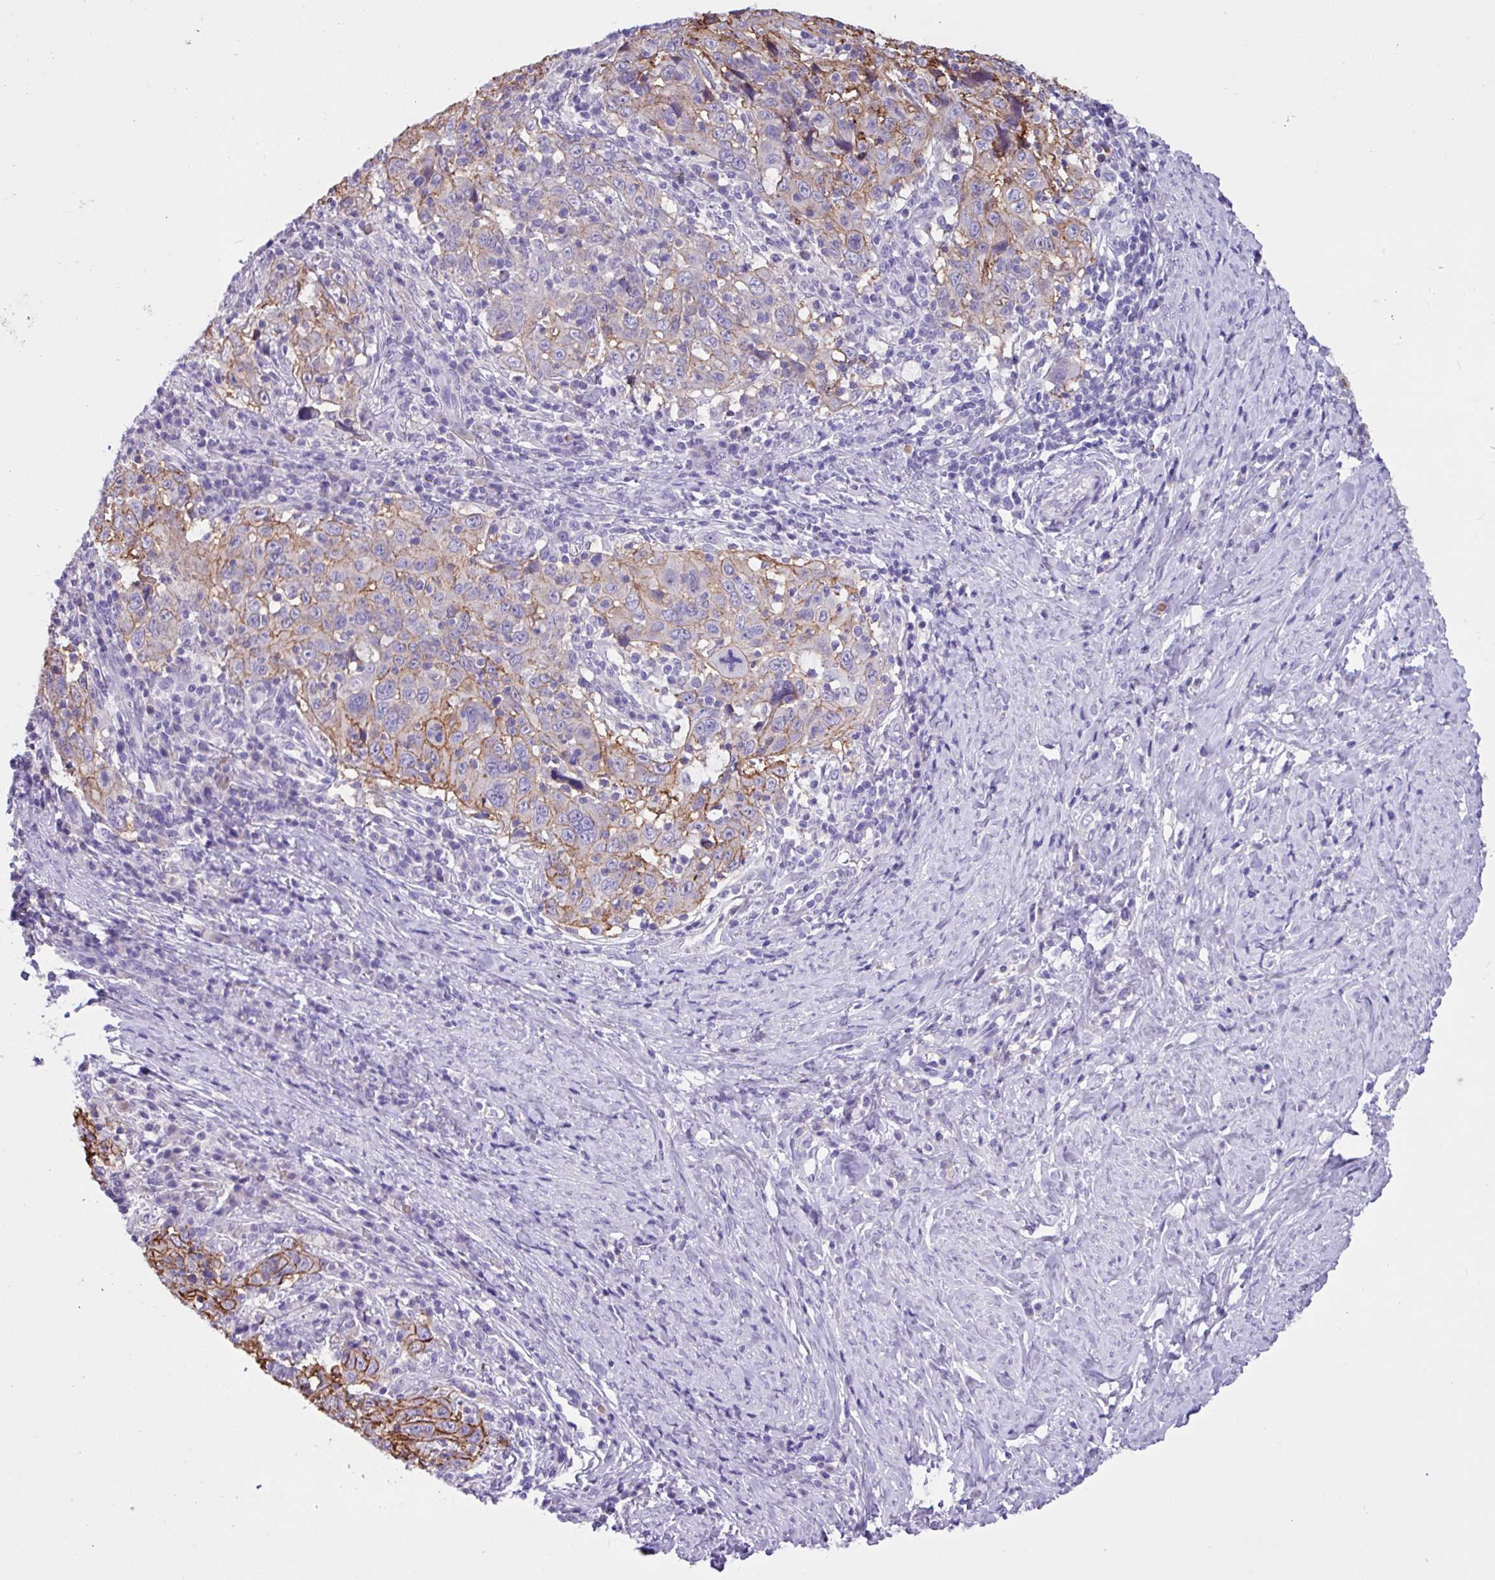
{"staining": {"intensity": "moderate", "quantity": "<25%", "location": "cytoplasmic/membranous"}, "tissue": "cervical cancer", "cell_type": "Tumor cells", "image_type": "cancer", "snomed": [{"axis": "morphology", "description": "Squamous cell carcinoma, NOS"}, {"axis": "topography", "description": "Cervix"}], "caption": "The photomicrograph reveals a brown stain indicating the presence of a protein in the cytoplasmic/membranous of tumor cells in cervical cancer.", "gene": "EPCAM", "patient": {"sex": "female", "age": 46}}